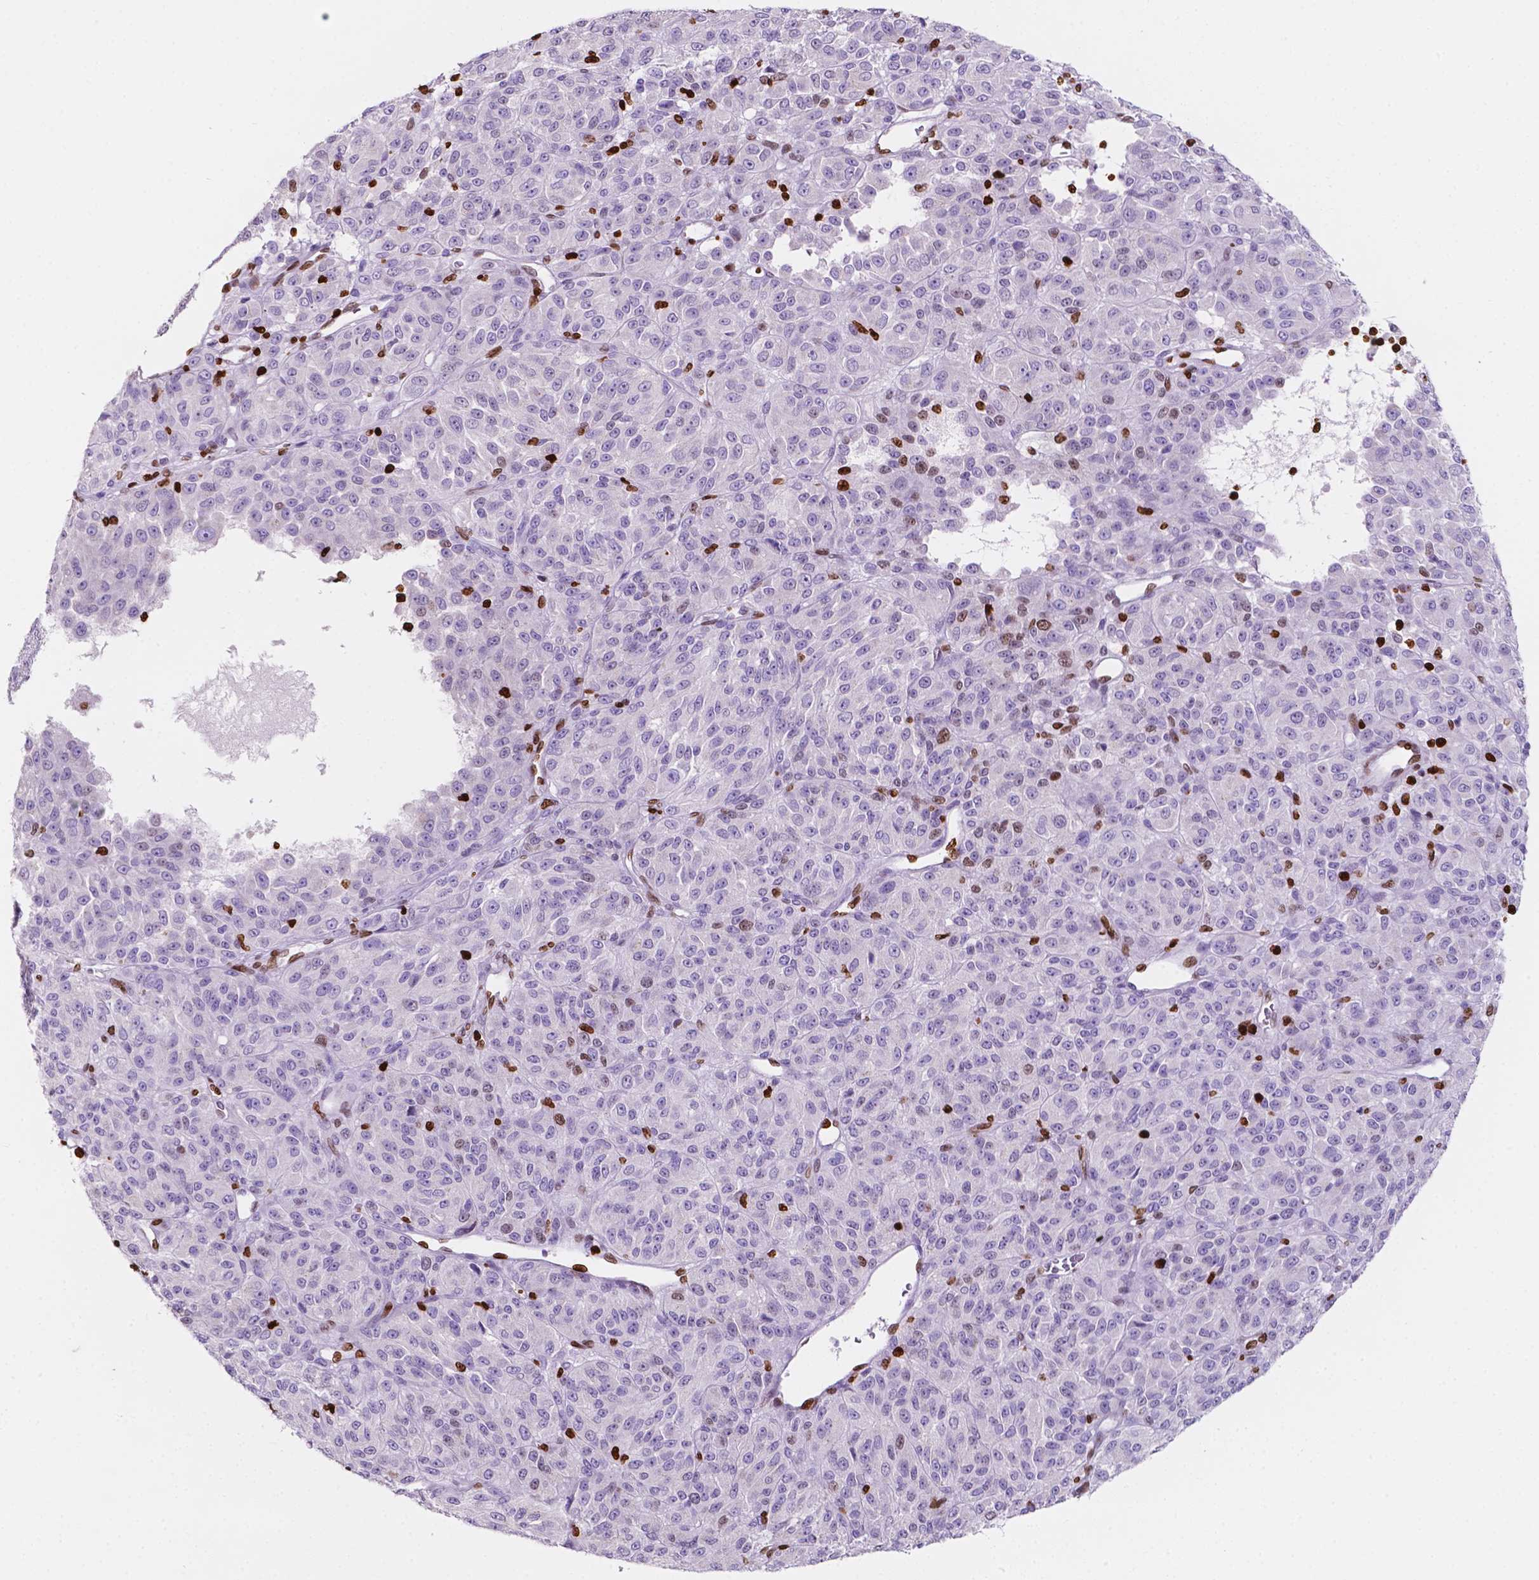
{"staining": {"intensity": "moderate", "quantity": "<25%", "location": "nuclear"}, "tissue": "melanoma", "cell_type": "Tumor cells", "image_type": "cancer", "snomed": [{"axis": "morphology", "description": "Malignant melanoma, Metastatic site"}, {"axis": "topography", "description": "Brain"}], "caption": "Melanoma stained for a protein displays moderate nuclear positivity in tumor cells. The staining was performed using DAB (3,3'-diaminobenzidine), with brown indicating positive protein expression. Nuclei are stained blue with hematoxylin.", "gene": "CBY3", "patient": {"sex": "female", "age": 56}}